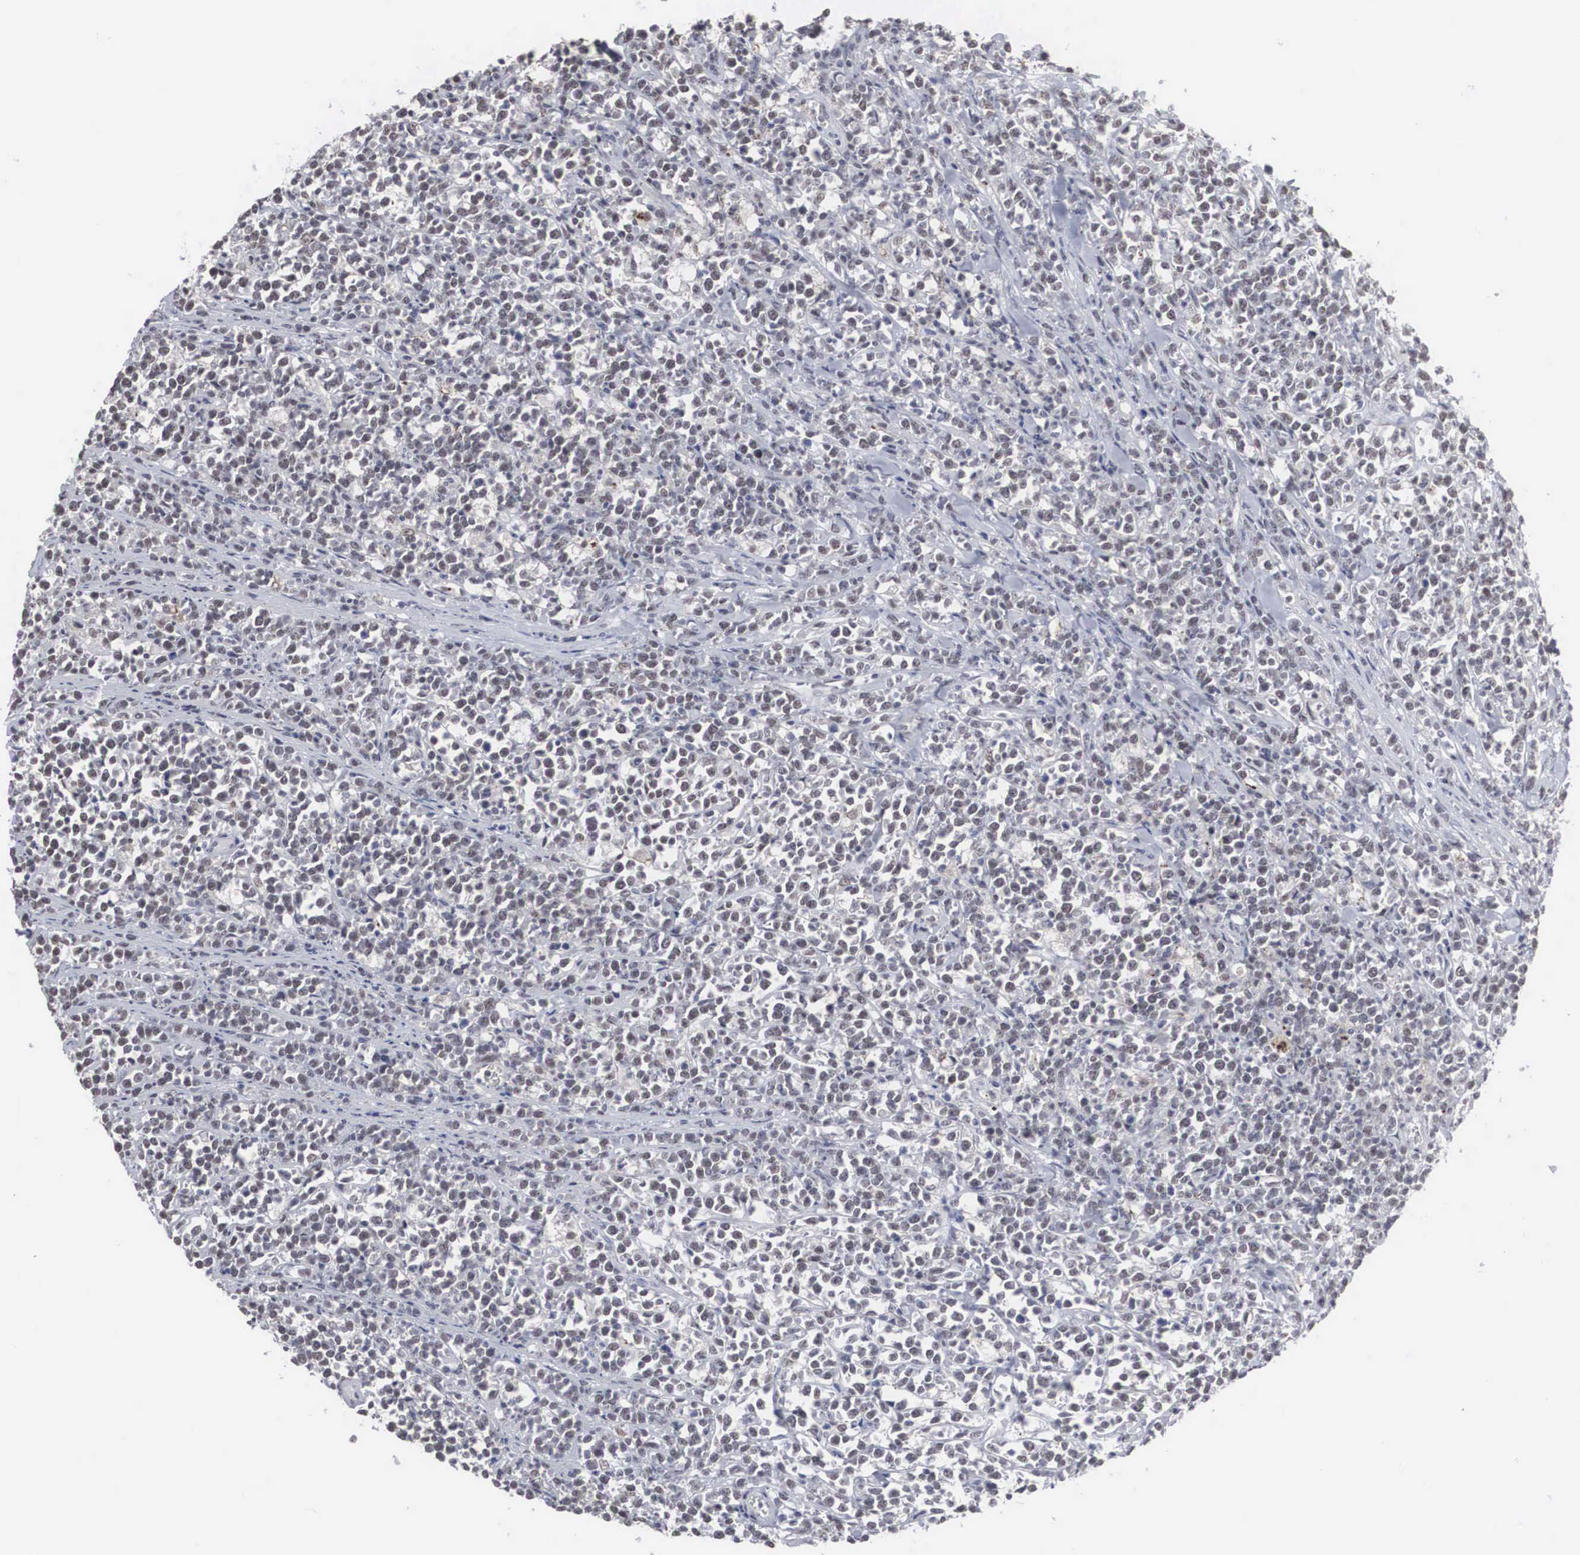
{"staining": {"intensity": "negative", "quantity": "none", "location": "none"}, "tissue": "lymphoma", "cell_type": "Tumor cells", "image_type": "cancer", "snomed": [{"axis": "morphology", "description": "Malignant lymphoma, non-Hodgkin's type, High grade"}, {"axis": "topography", "description": "Small intestine"}, {"axis": "topography", "description": "Colon"}], "caption": "Immunohistochemistry (IHC) of human lymphoma shows no positivity in tumor cells. (DAB immunohistochemistry, high magnification).", "gene": "AUTS2", "patient": {"sex": "male", "age": 8}}